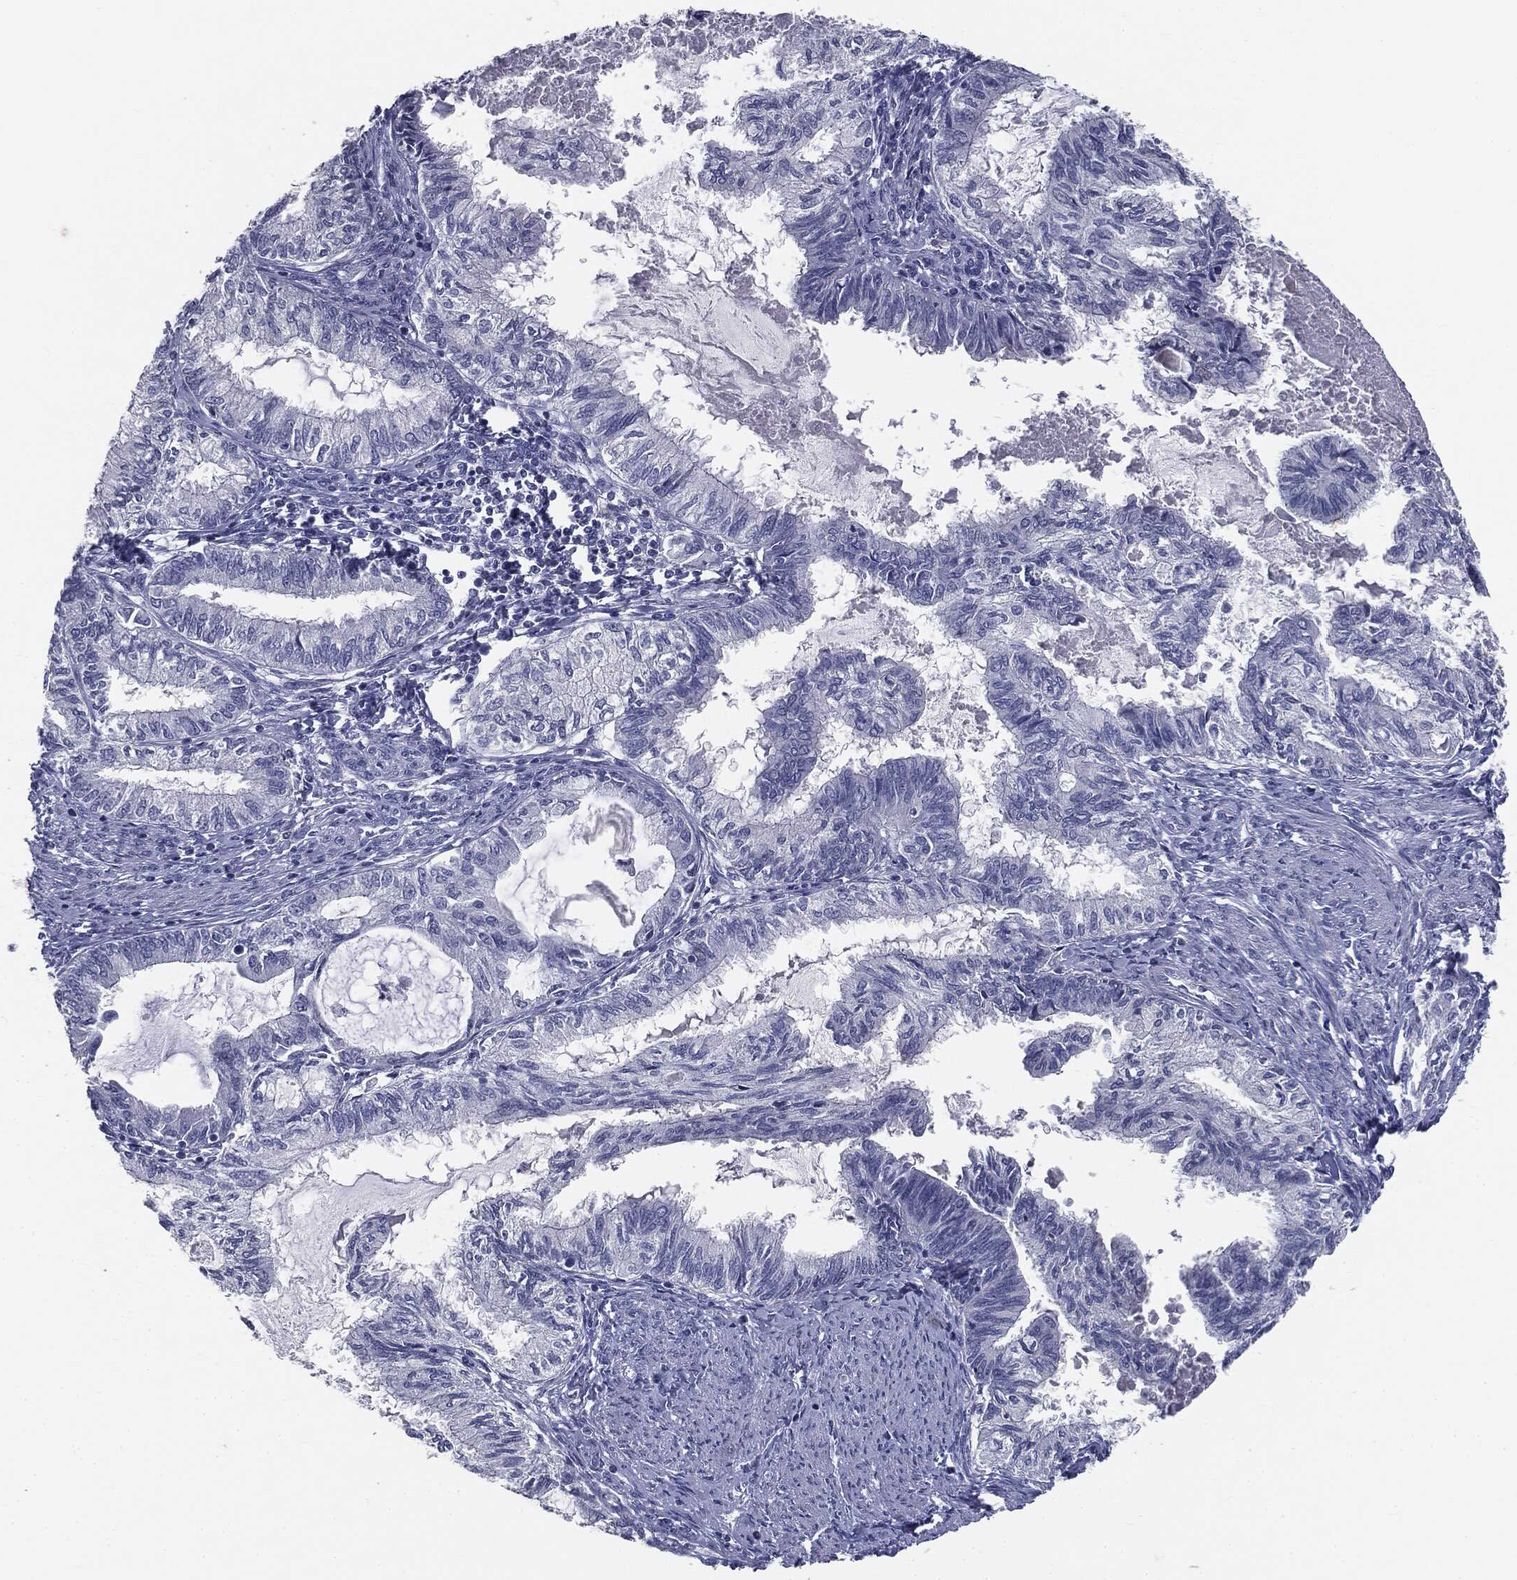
{"staining": {"intensity": "negative", "quantity": "none", "location": "none"}, "tissue": "endometrial cancer", "cell_type": "Tumor cells", "image_type": "cancer", "snomed": [{"axis": "morphology", "description": "Adenocarcinoma, NOS"}, {"axis": "topography", "description": "Endometrium"}], "caption": "DAB (3,3'-diaminobenzidine) immunohistochemical staining of human adenocarcinoma (endometrial) demonstrates no significant staining in tumor cells.", "gene": "AFP", "patient": {"sex": "female", "age": 86}}